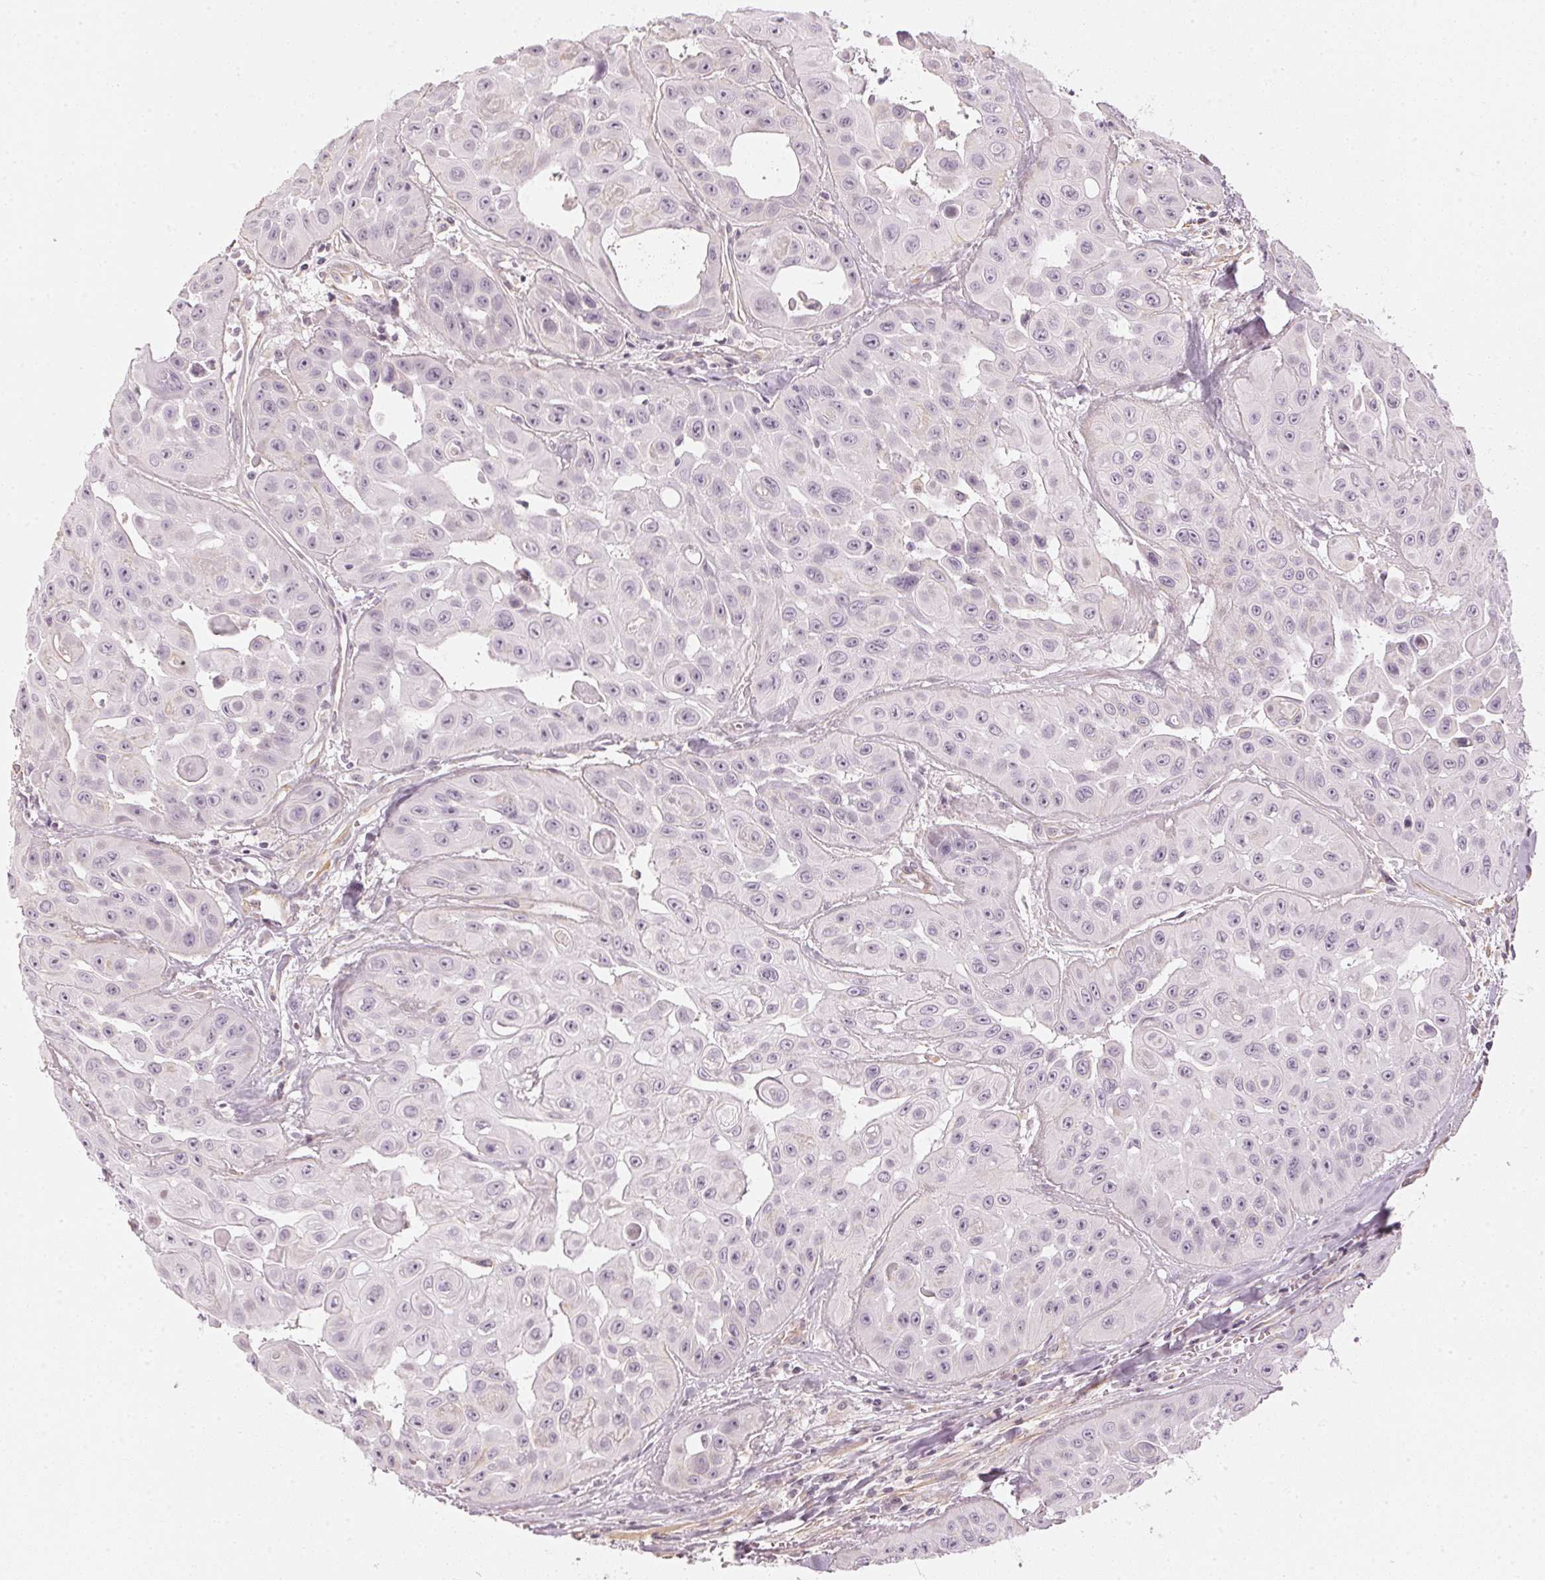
{"staining": {"intensity": "negative", "quantity": "none", "location": "none"}, "tissue": "head and neck cancer", "cell_type": "Tumor cells", "image_type": "cancer", "snomed": [{"axis": "morphology", "description": "Adenocarcinoma, NOS"}, {"axis": "topography", "description": "Head-Neck"}], "caption": "IHC of human adenocarcinoma (head and neck) reveals no positivity in tumor cells.", "gene": "APLP1", "patient": {"sex": "male", "age": 73}}